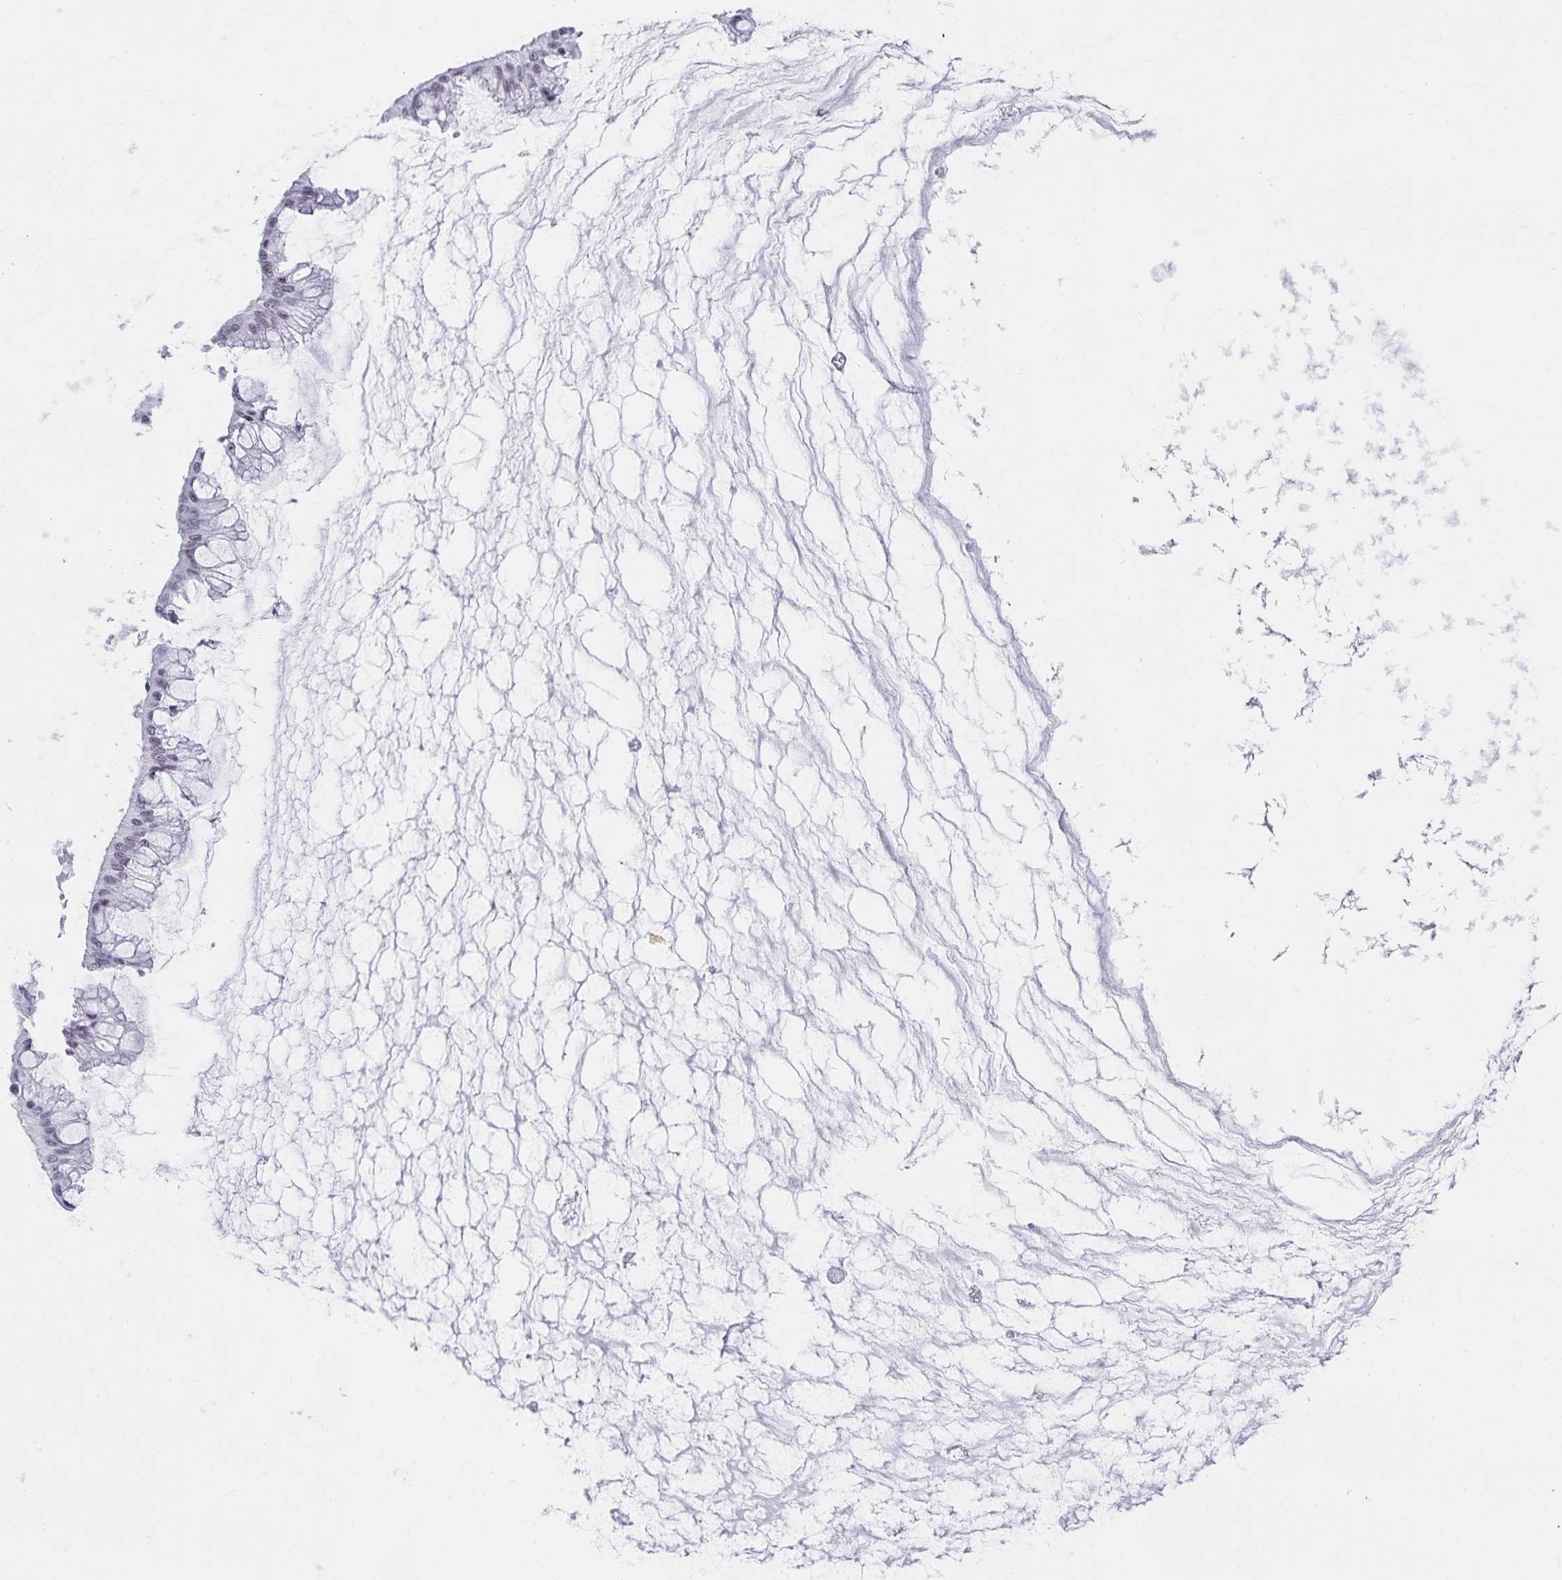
{"staining": {"intensity": "negative", "quantity": "none", "location": "none"}, "tissue": "ovarian cancer", "cell_type": "Tumor cells", "image_type": "cancer", "snomed": [{"axis": "morphology", "description": "Cystadenocarcinoma, mucinous, NOS"}, {"axis": "topography", "description": "Ovary"}], "caption": "Immunohistochemistry of ovarian mucinous cystadenocarcinoma displays no expression in tumor cells. (DAB immunohistochemistry with hematoxylin counter stain).", "gene": "C20orf85", "patient": {"sex": "female", "age": 73}}